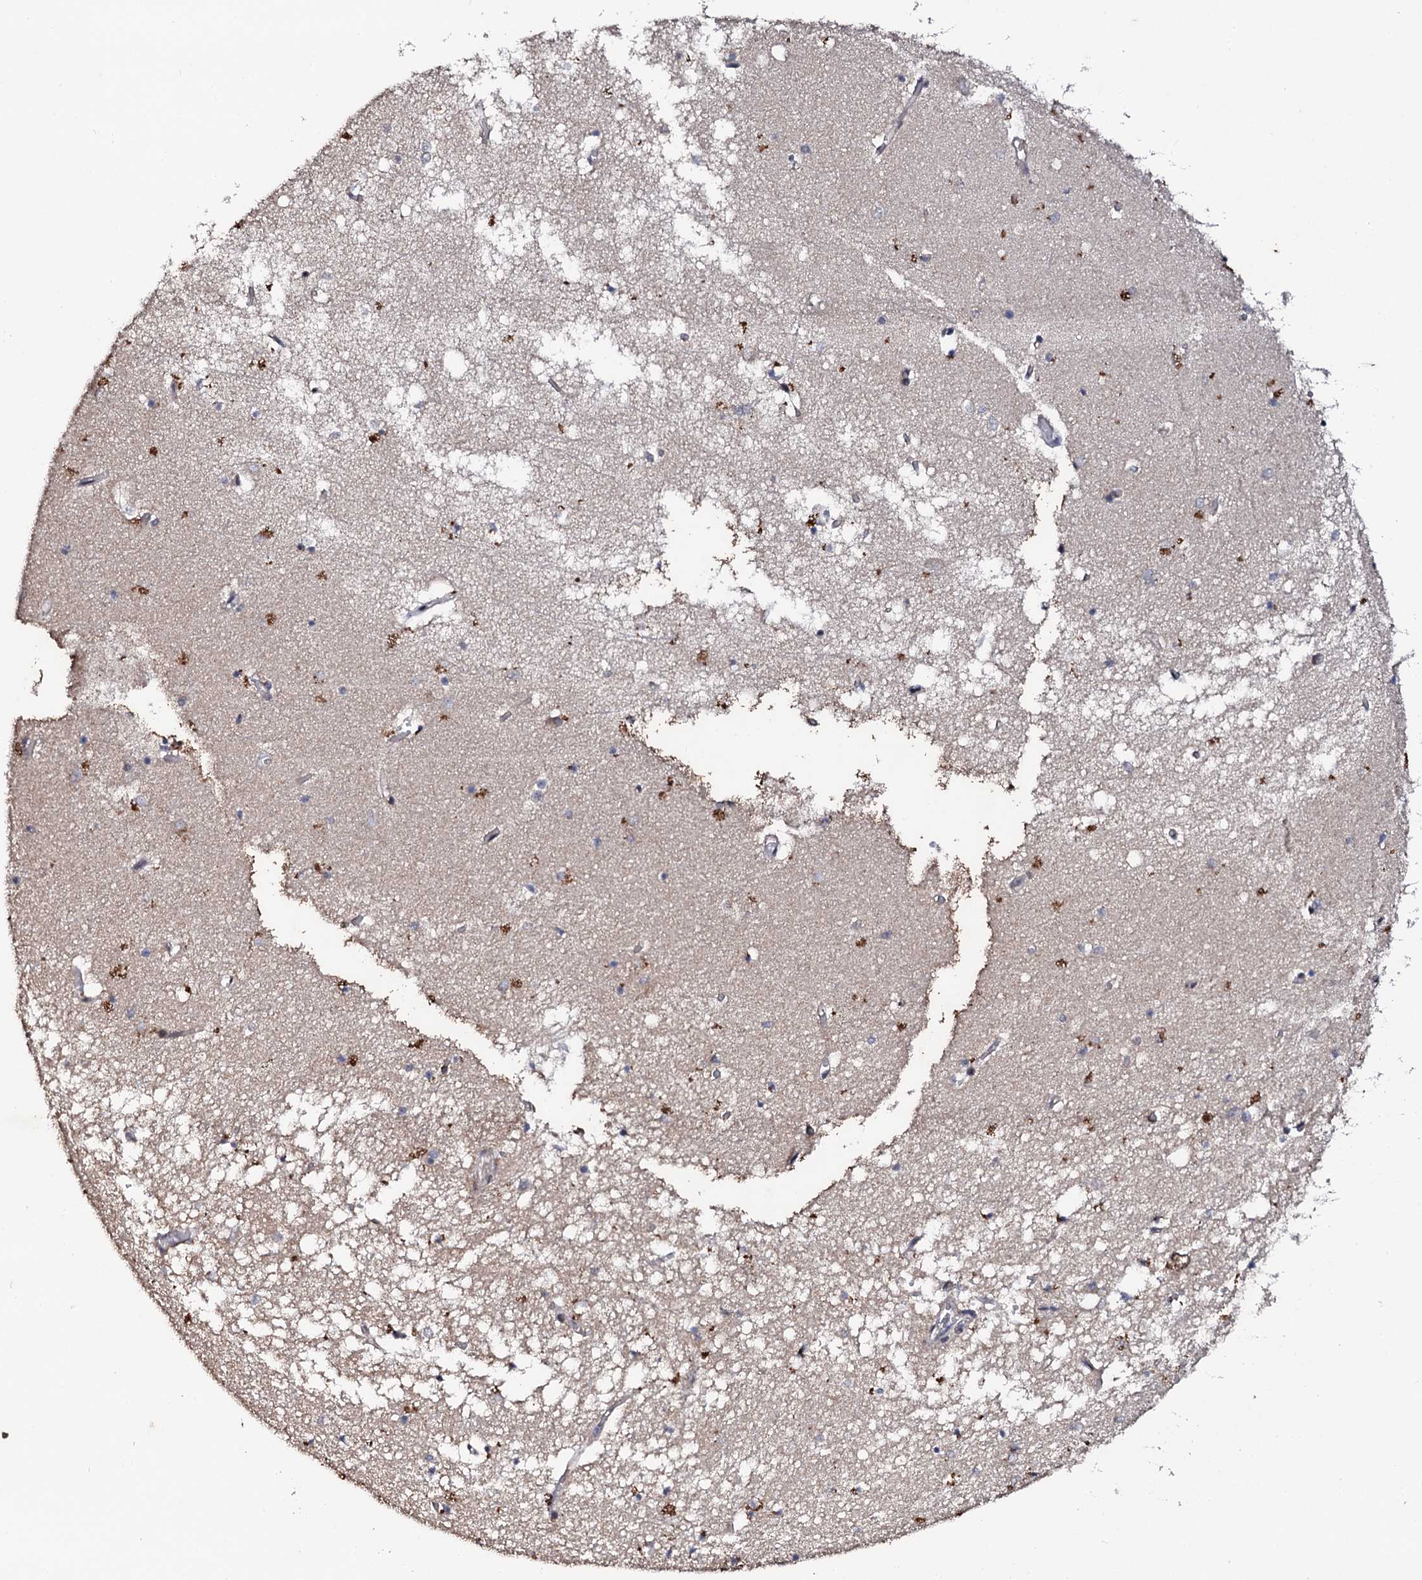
{"staining": {"intensity": "negative", "quantity": "none", "location": "none"}, "tissue": "hippocampus", "cell_type": "Glial cells", "image_type": "normal", "snomed": [{"axis": "morphology", "description": "Normal tissue, NOS"}, {"axis": "topography", "description": "Hippocampus"}], "caption": "A high-resolution photomicrograph shows immunohistochemistry staining of normal hippocampus, which reveals no significant expression in glial cells. The staining is performed using DAB brown chromogen with nuclei counter-stained in using hematoxylin.", "gene": "FAM111A", "patient": {"sex": "male", "age": 70}}